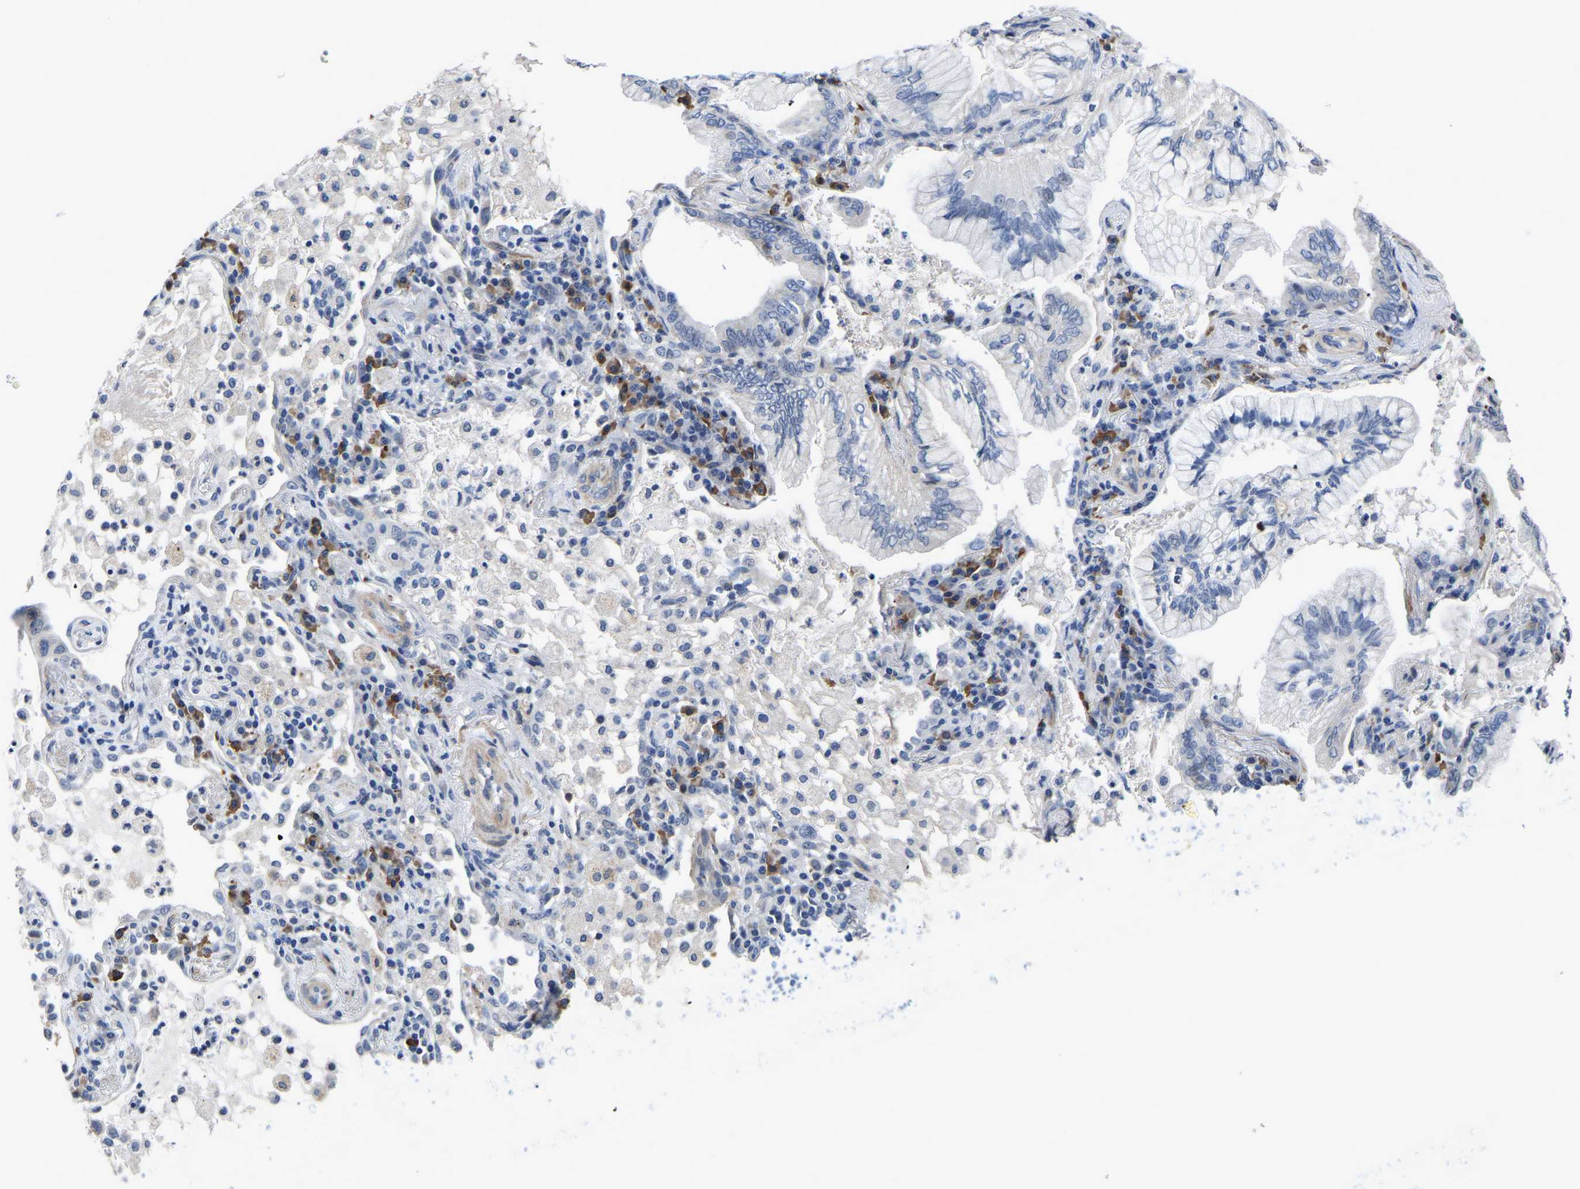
{"staining": {"intensity": "negative", "quantity": "none", "location": "none"}, "tissue": "lung cancer", "cell_type": "Tumor cells", "image_type": "cancer", "snomed": [{"axis": "morphology", "description": "Adenocarcinoma, NOS"}, {"axis": "topography", "description": "Lung"}], "caption": "Immunohistochemistry (IHC) micrograph of human lung cancer stained for a protein (brown), which demonstrates no positivity in tumor cells.", "gene": "PDLIM7", "patient": {"sex": "female", "age": 70}}